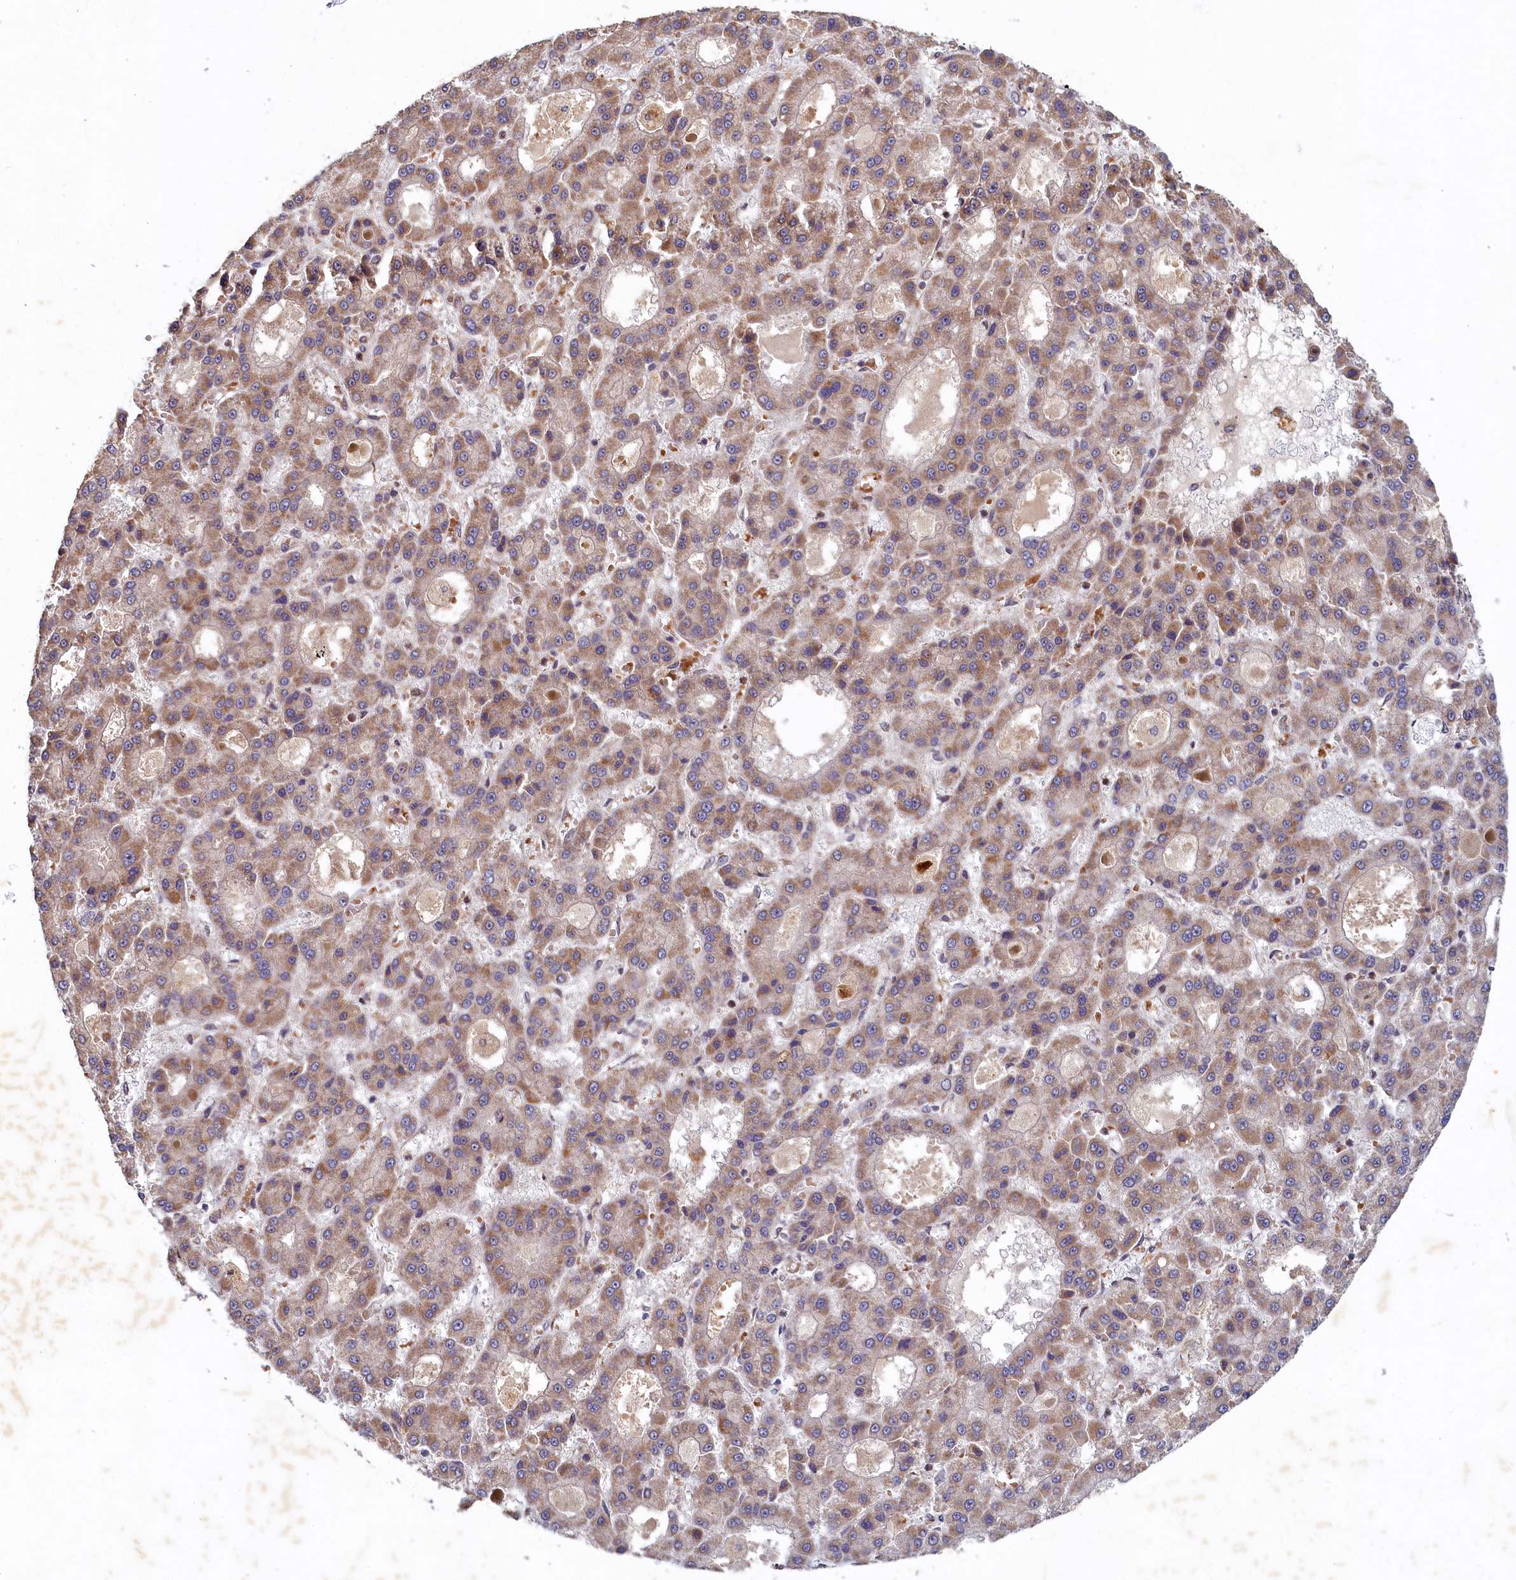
{"staining": {"intensity": "weak", "quantity": ">75%", "location": "cytoplasmic/membranous"}, "tissue": "liver cancer", "cell_type": "Tumor cells", "image_type": "cancer", "snomed": [{"axis": "morphology", "description": "Carcinoma, Hepatocellular, NOS"}, {"axis": "topography", "description": "Liver"}], "caption": "This image displays immunohistochemistry staining of liver hepatocellular carcinoma, with low weak cytoplasmic/membranous positivity in about >75% of tumor cells.", "gene": "CEP20", "patient": {"sex": "male", "age": 70}}